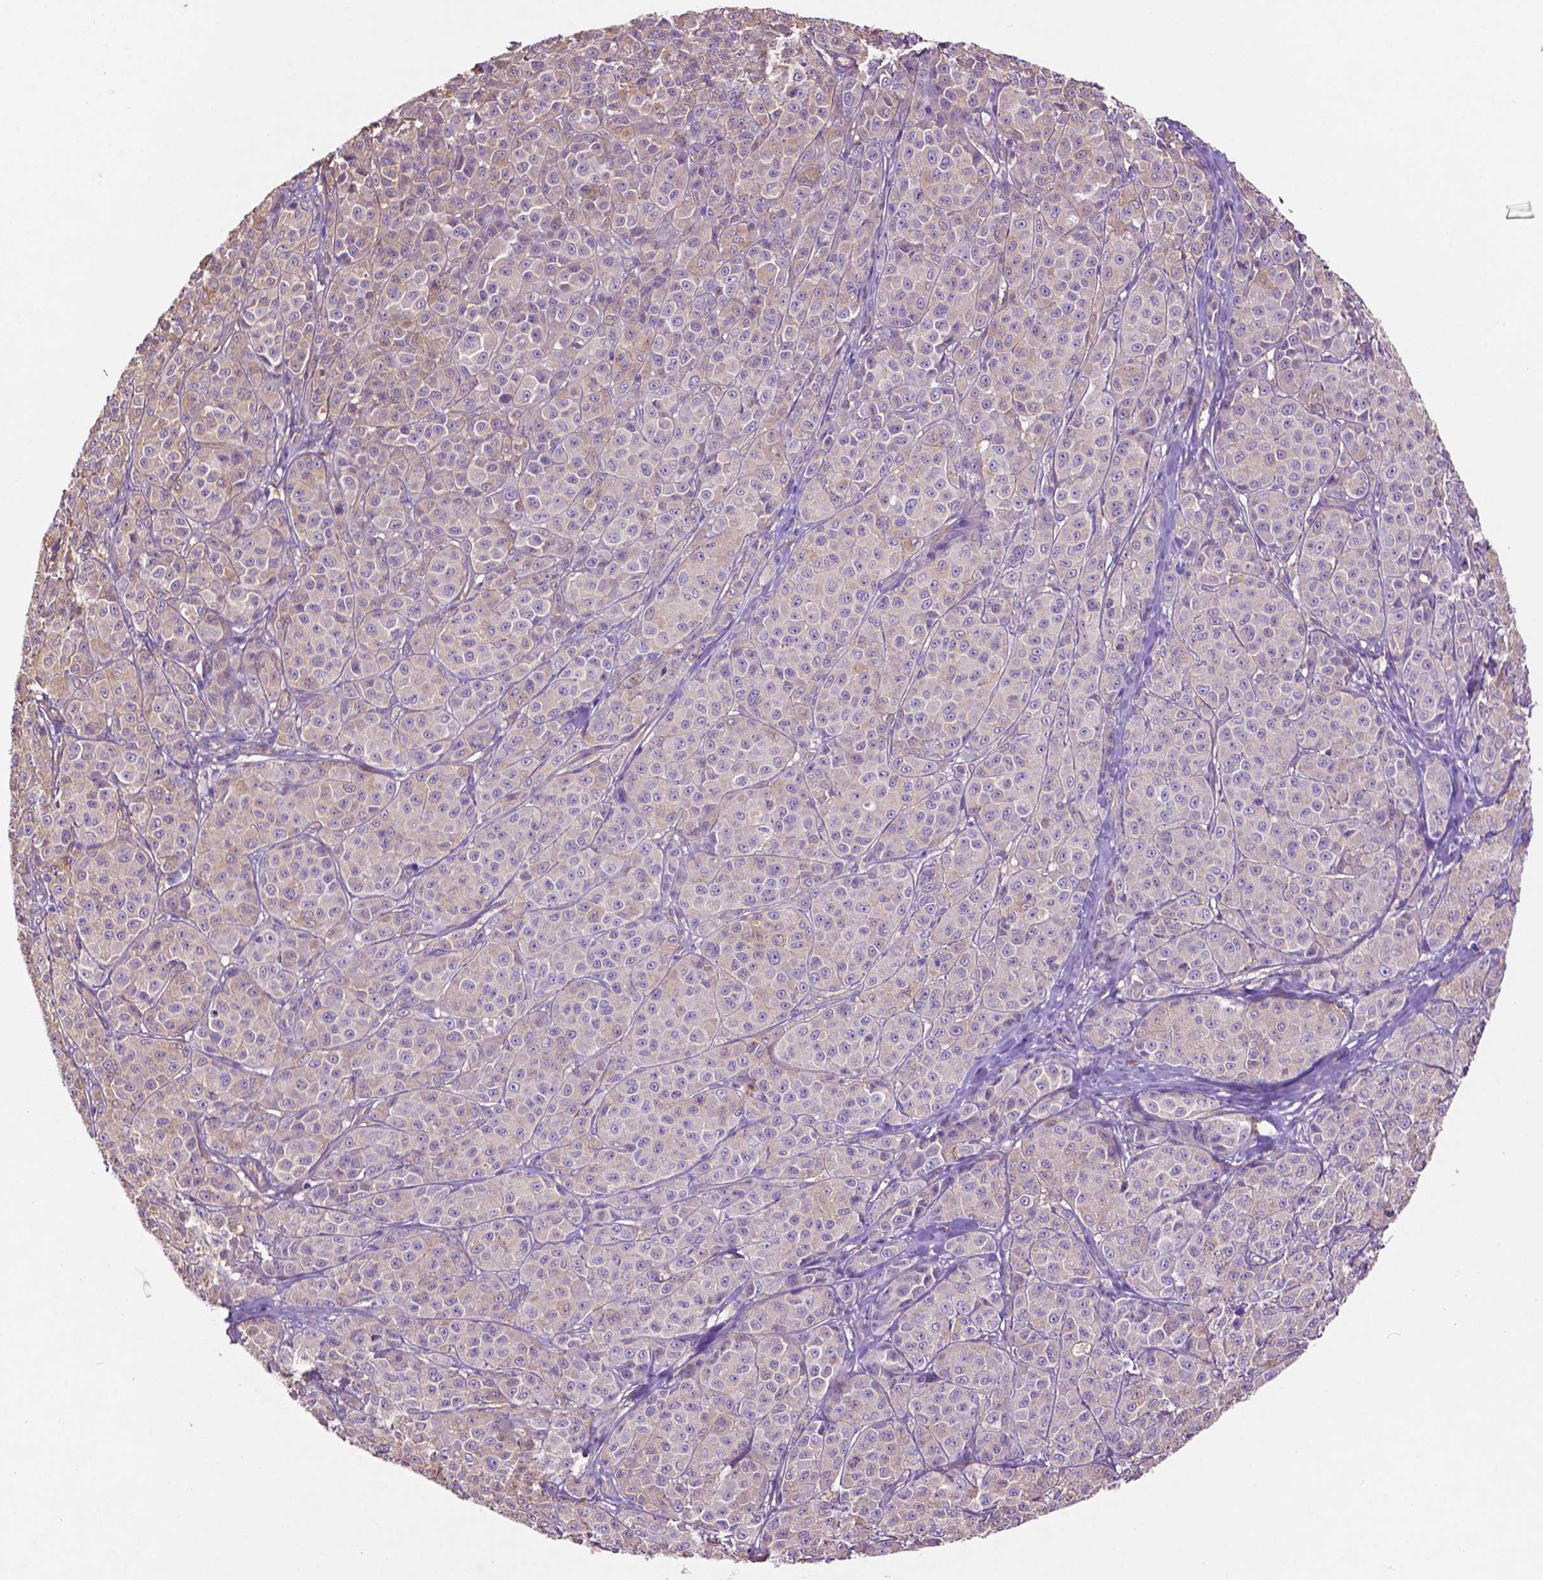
{"staining": {"intensity": "negative", "quantity": "none", "location": "none"}, "tissue": "melanoma", "cell_type": "Tumor cells", "image_type": "cancer", "snomed": [{"axis": "morphology", "description": "Malignant melanoma, NOS"}, {"axis": "topography", "description": "Skin"}], "caption": "Immunohistochemical staining of melanoma demonstrates no significant expression in tumor cells.", "gene": "GDPD5", "patient": {"sex": "male", "age": 89}}